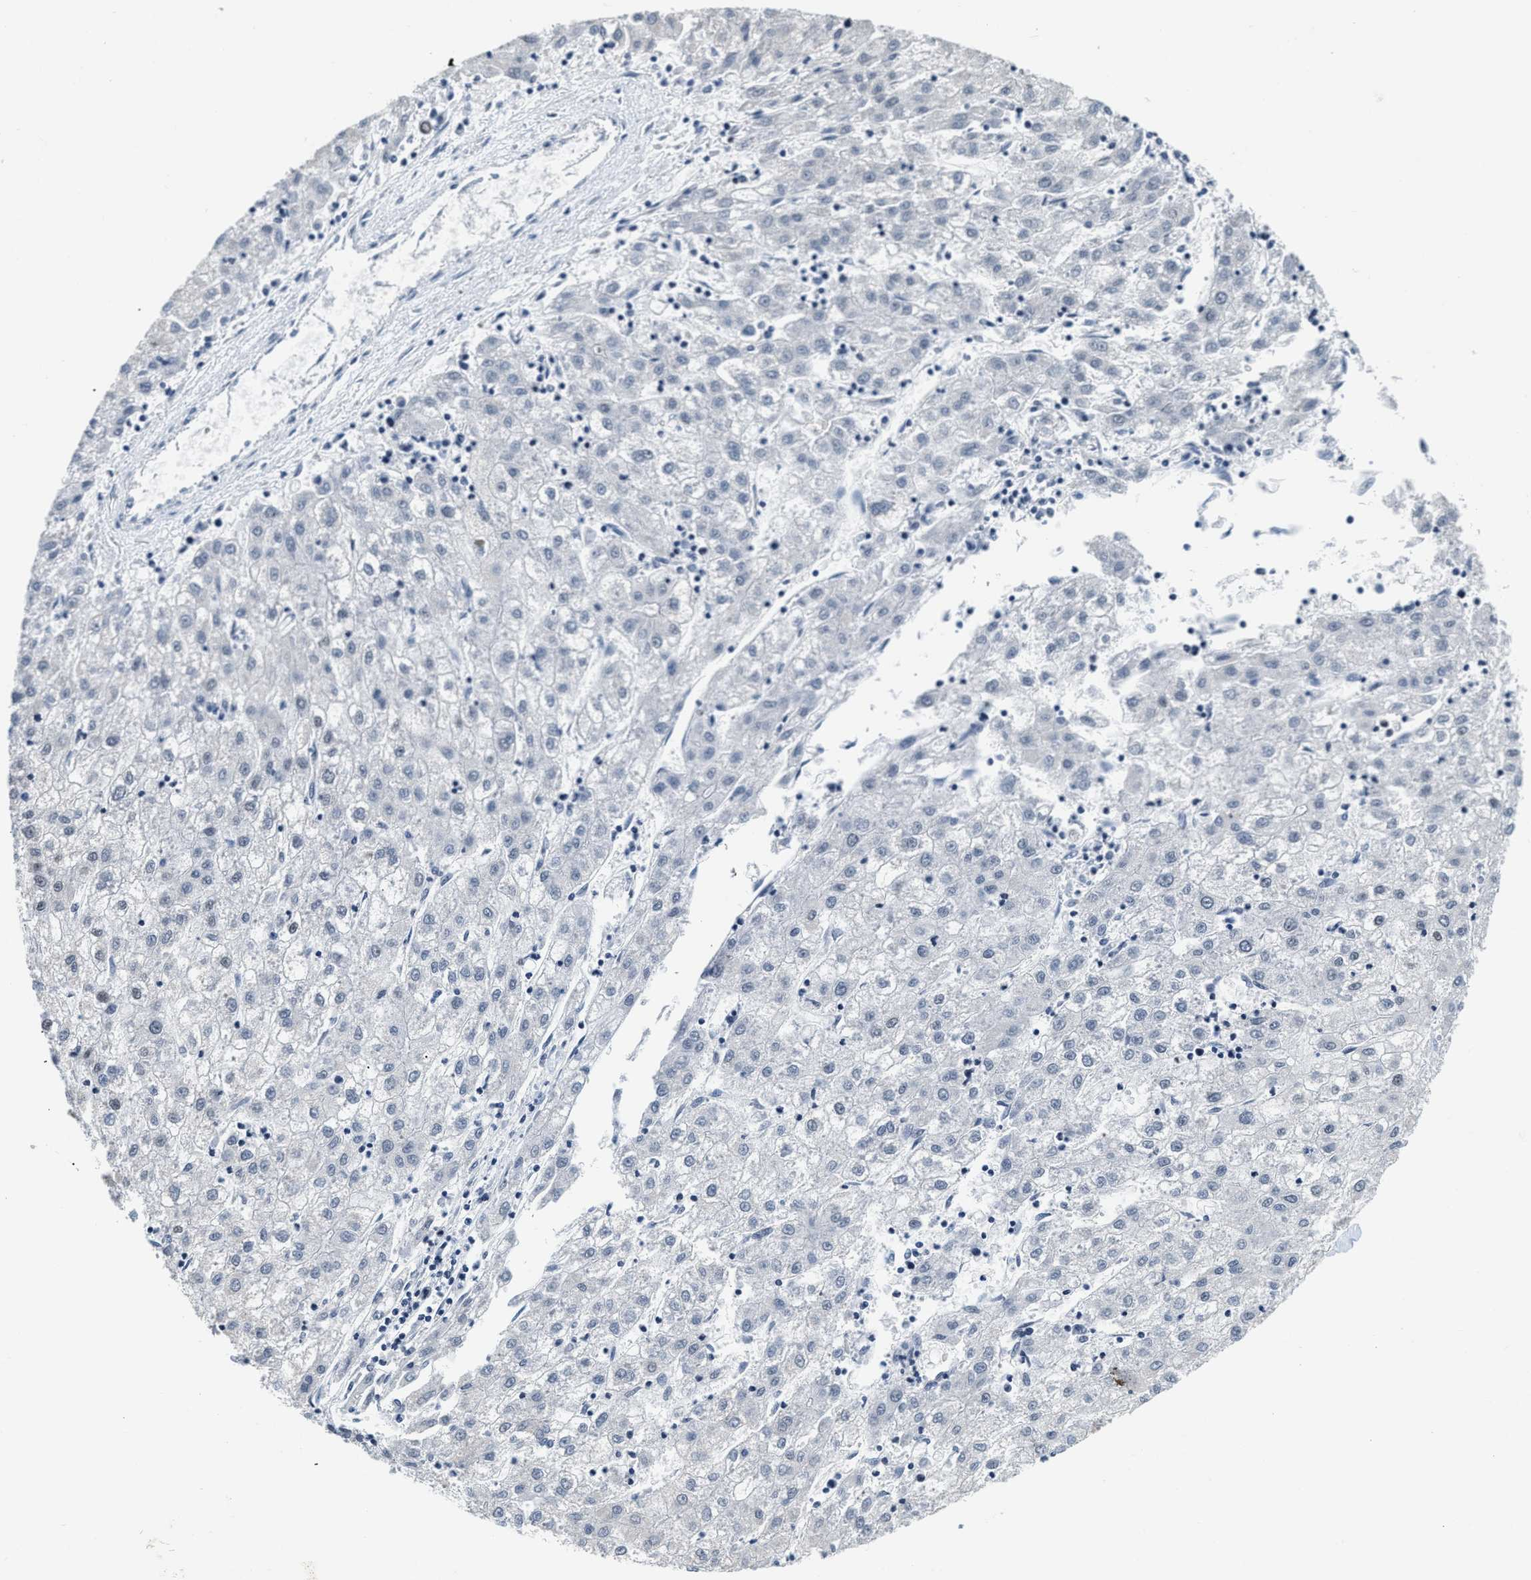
{"staining": {"intensity": "negative", "quantity": "none", "location": "none"}, "tissue": "liver cancer", "cell_type": "Tumor cells", "image_type": "cancer", "snomed": [{"axis": "morphology", "description": "Carcinoma, Hepatocellular, NOS"}, {"axis": "topography", "description": "Liver"}], "caption": "This is an immunohistochemistry (IHC) histopathology image of human liver cancer. There is no positivity in tumor cells.", "gene": "RAF1", "patient": {"sex": "male", "age": 72}}